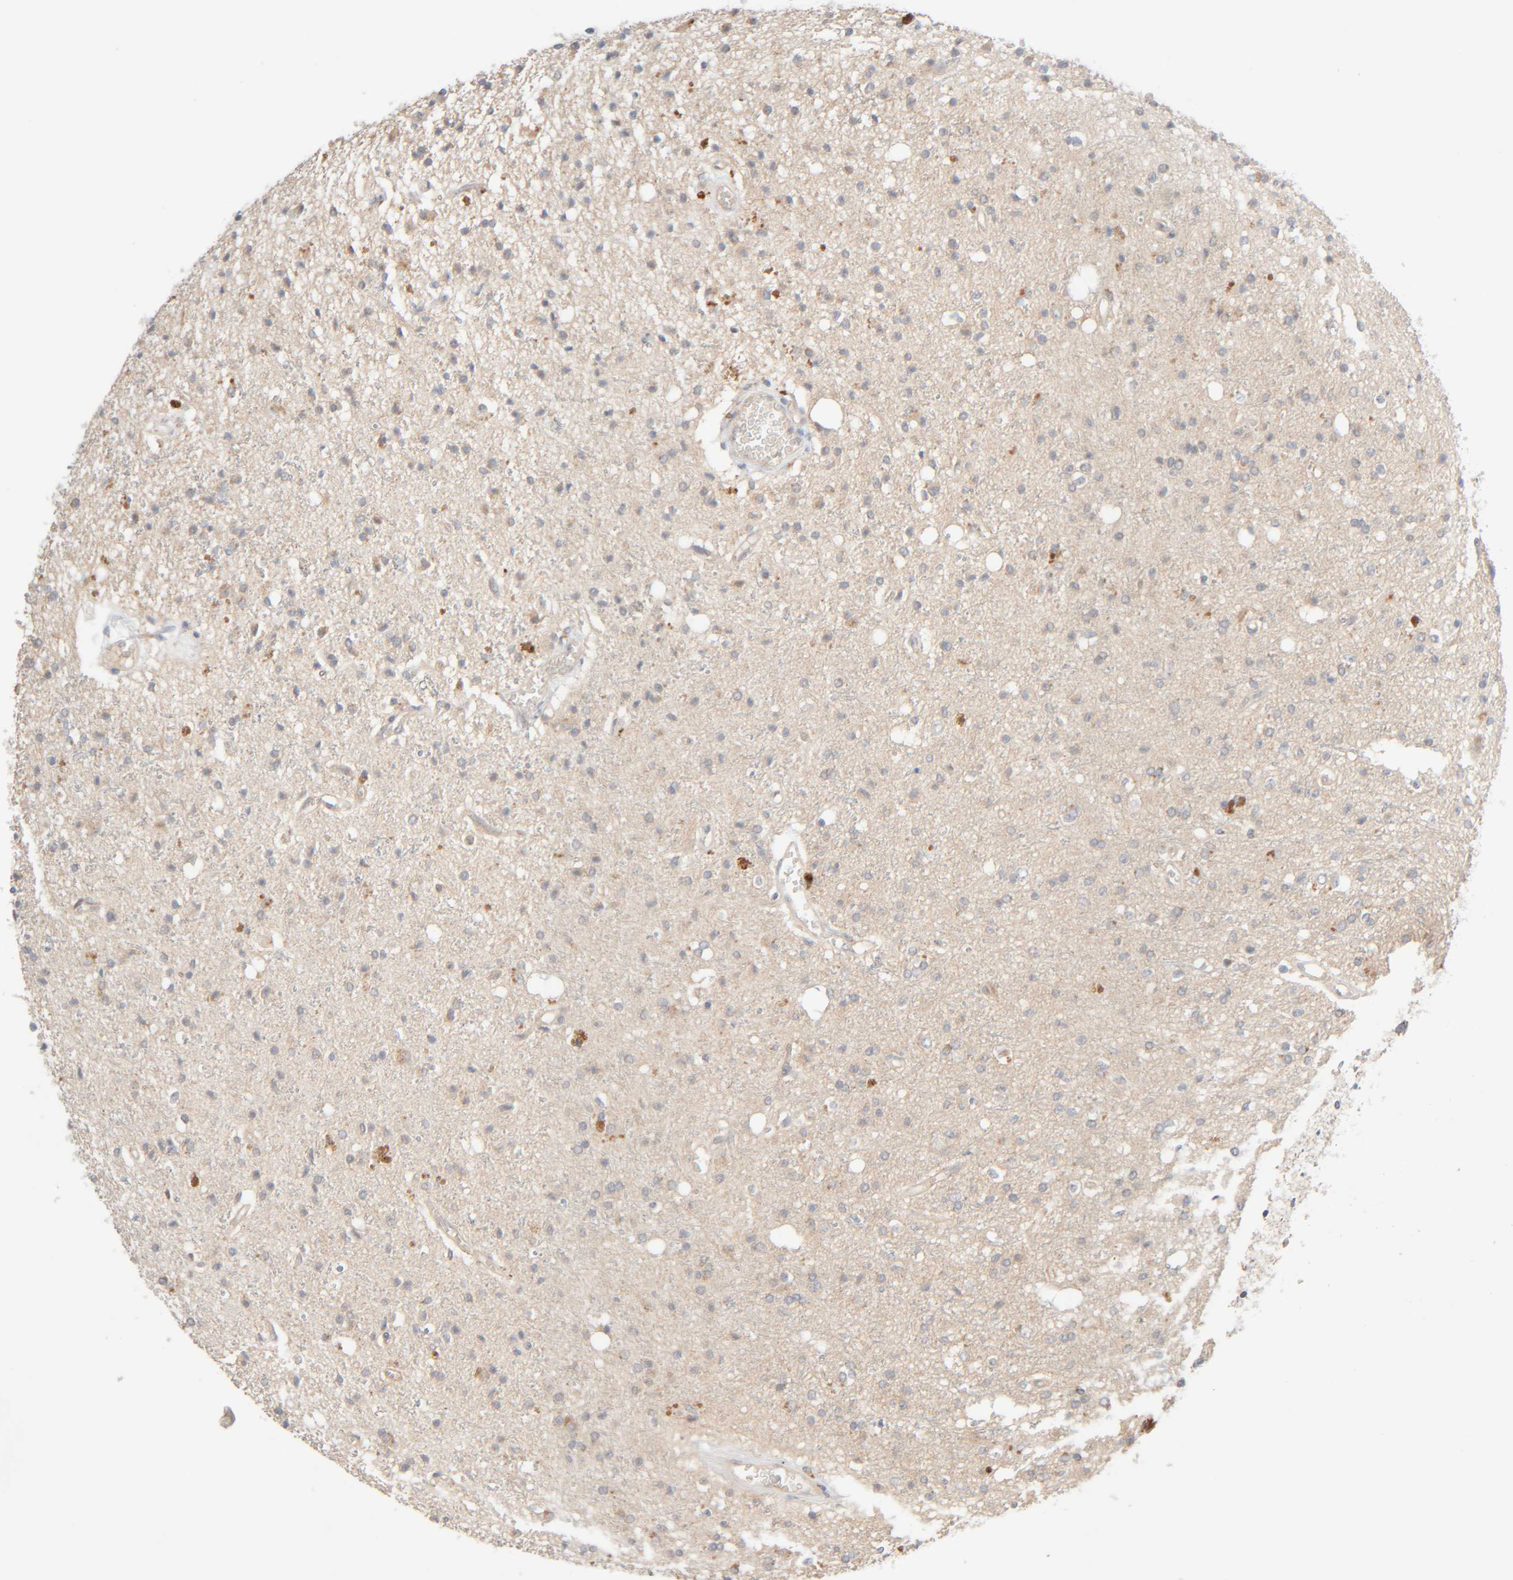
{"staining": {"intensity": "negative", "quantity": "none", "location": "none"}, "tissue": "glioma", "cell_type": "Tumor cells", "image_type": "cancer", "snomed": [{"axis": "morphology", "description": "Glioma, malignant, High grade"}, {"axis": "topography", "description": "Brain"}], "caption": "This image is of high-grade glioma (malignant) stained with immunohistochemistry (IHC) to label a protein in brown with the nuclei are counter-stained blue. There is no expression in tumor cells.", "gene": "CHKA", "patient": {"sex": "male", "age": 47}}